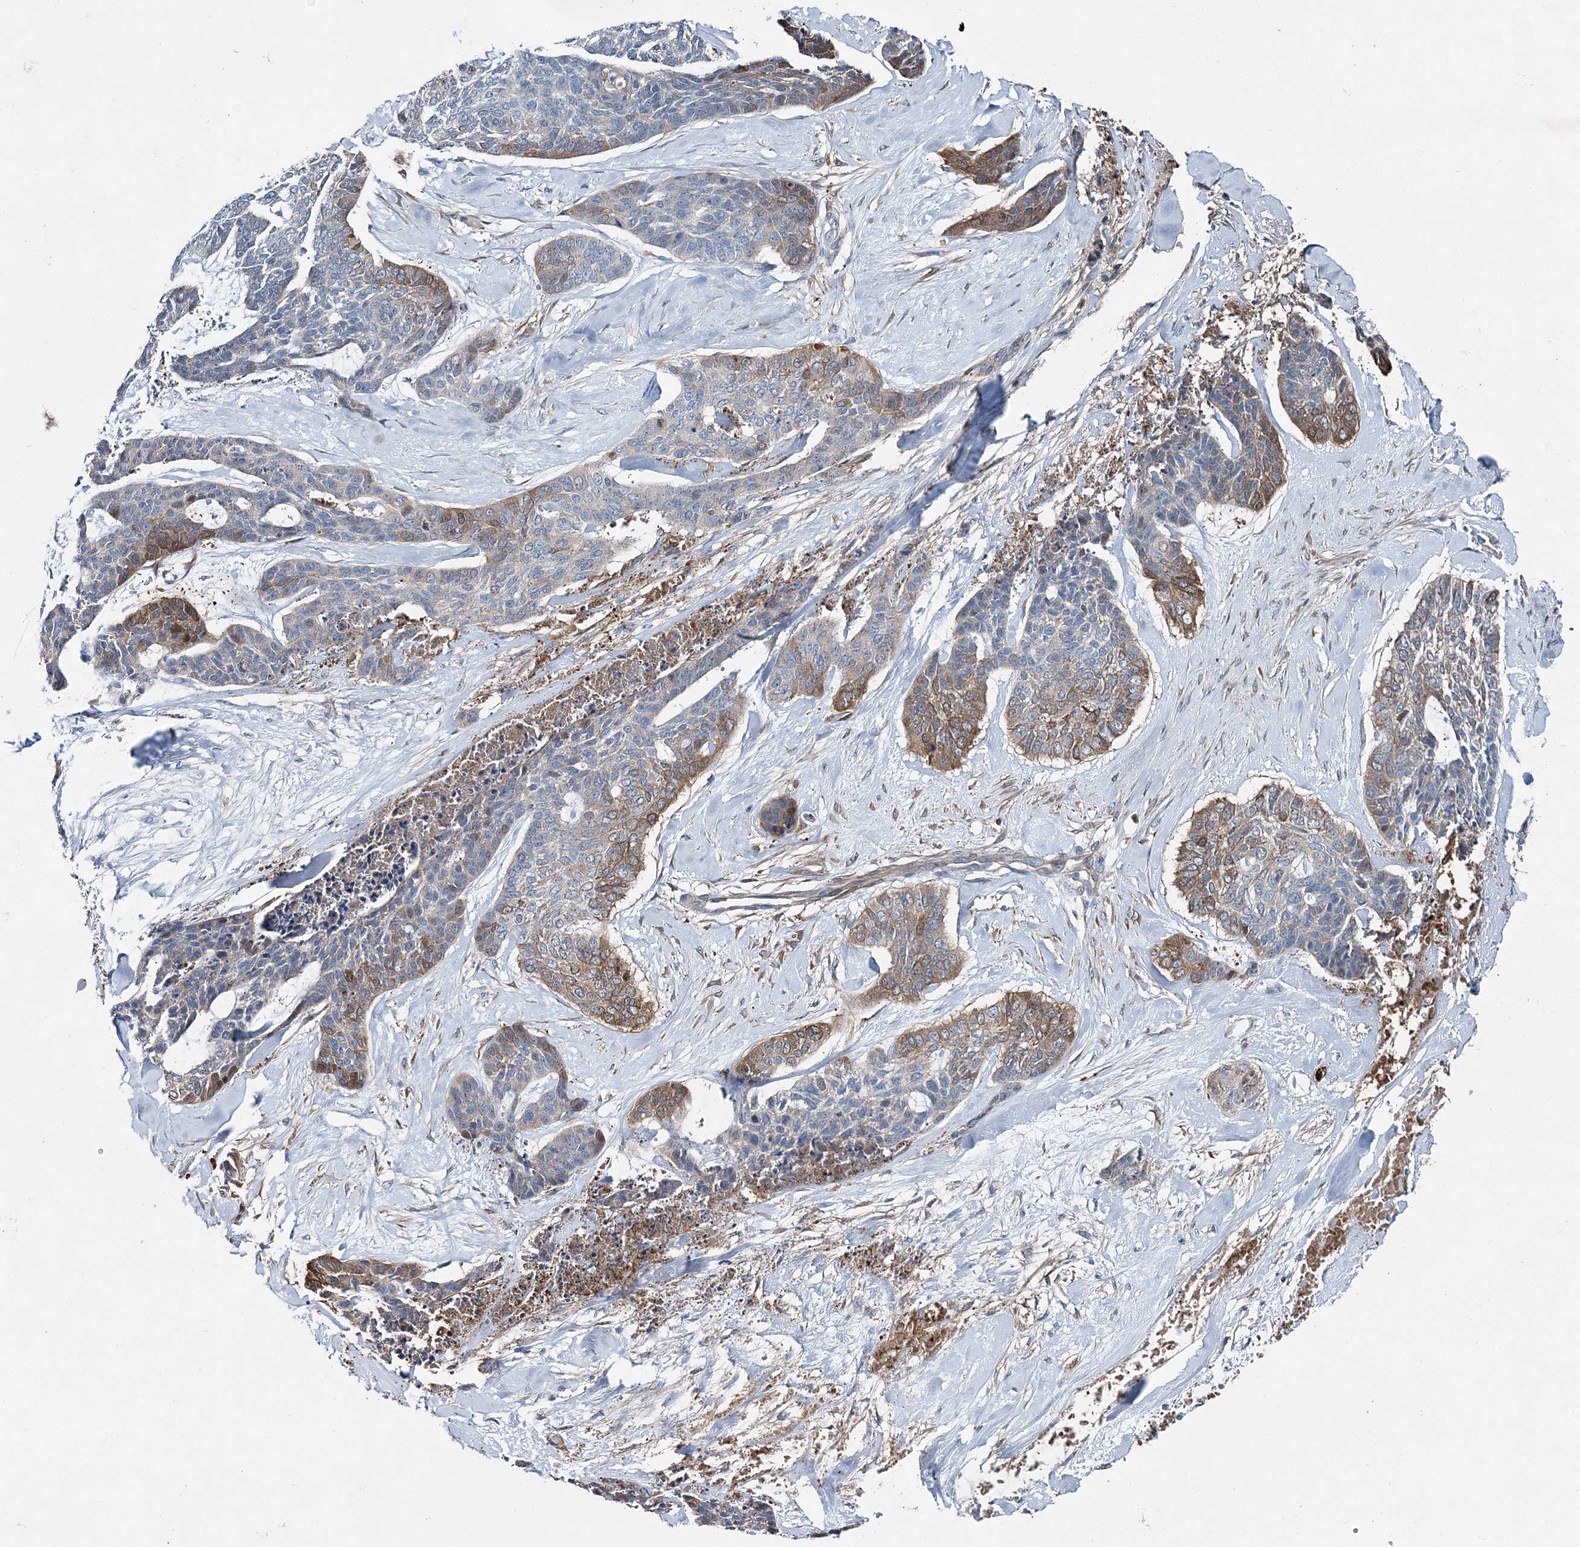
{"staining": {"intensity": "moderate", "quantity": "25%-75%", "location": "cytoplasmic/membranous"}, "tissue": "skin cancer", "cell_type": "Tumor cells", "image_type": "cancer", "snomed": [{"axis": "morphology", "description": "Basal cell carcinoma"}, {"axis": "topography", "description": "Skin"}], "caption": "Skin cancer (basal cell carcinoma) tissue reveals moderate cytoplasmic/membranous positivity in approximately 25%-75% of tumor cells Ihc stains the protein of interest in brown and the nuclei are stained blue.", "gene": "SPOPL", "patient": {"sex": "female", "age": 64}}